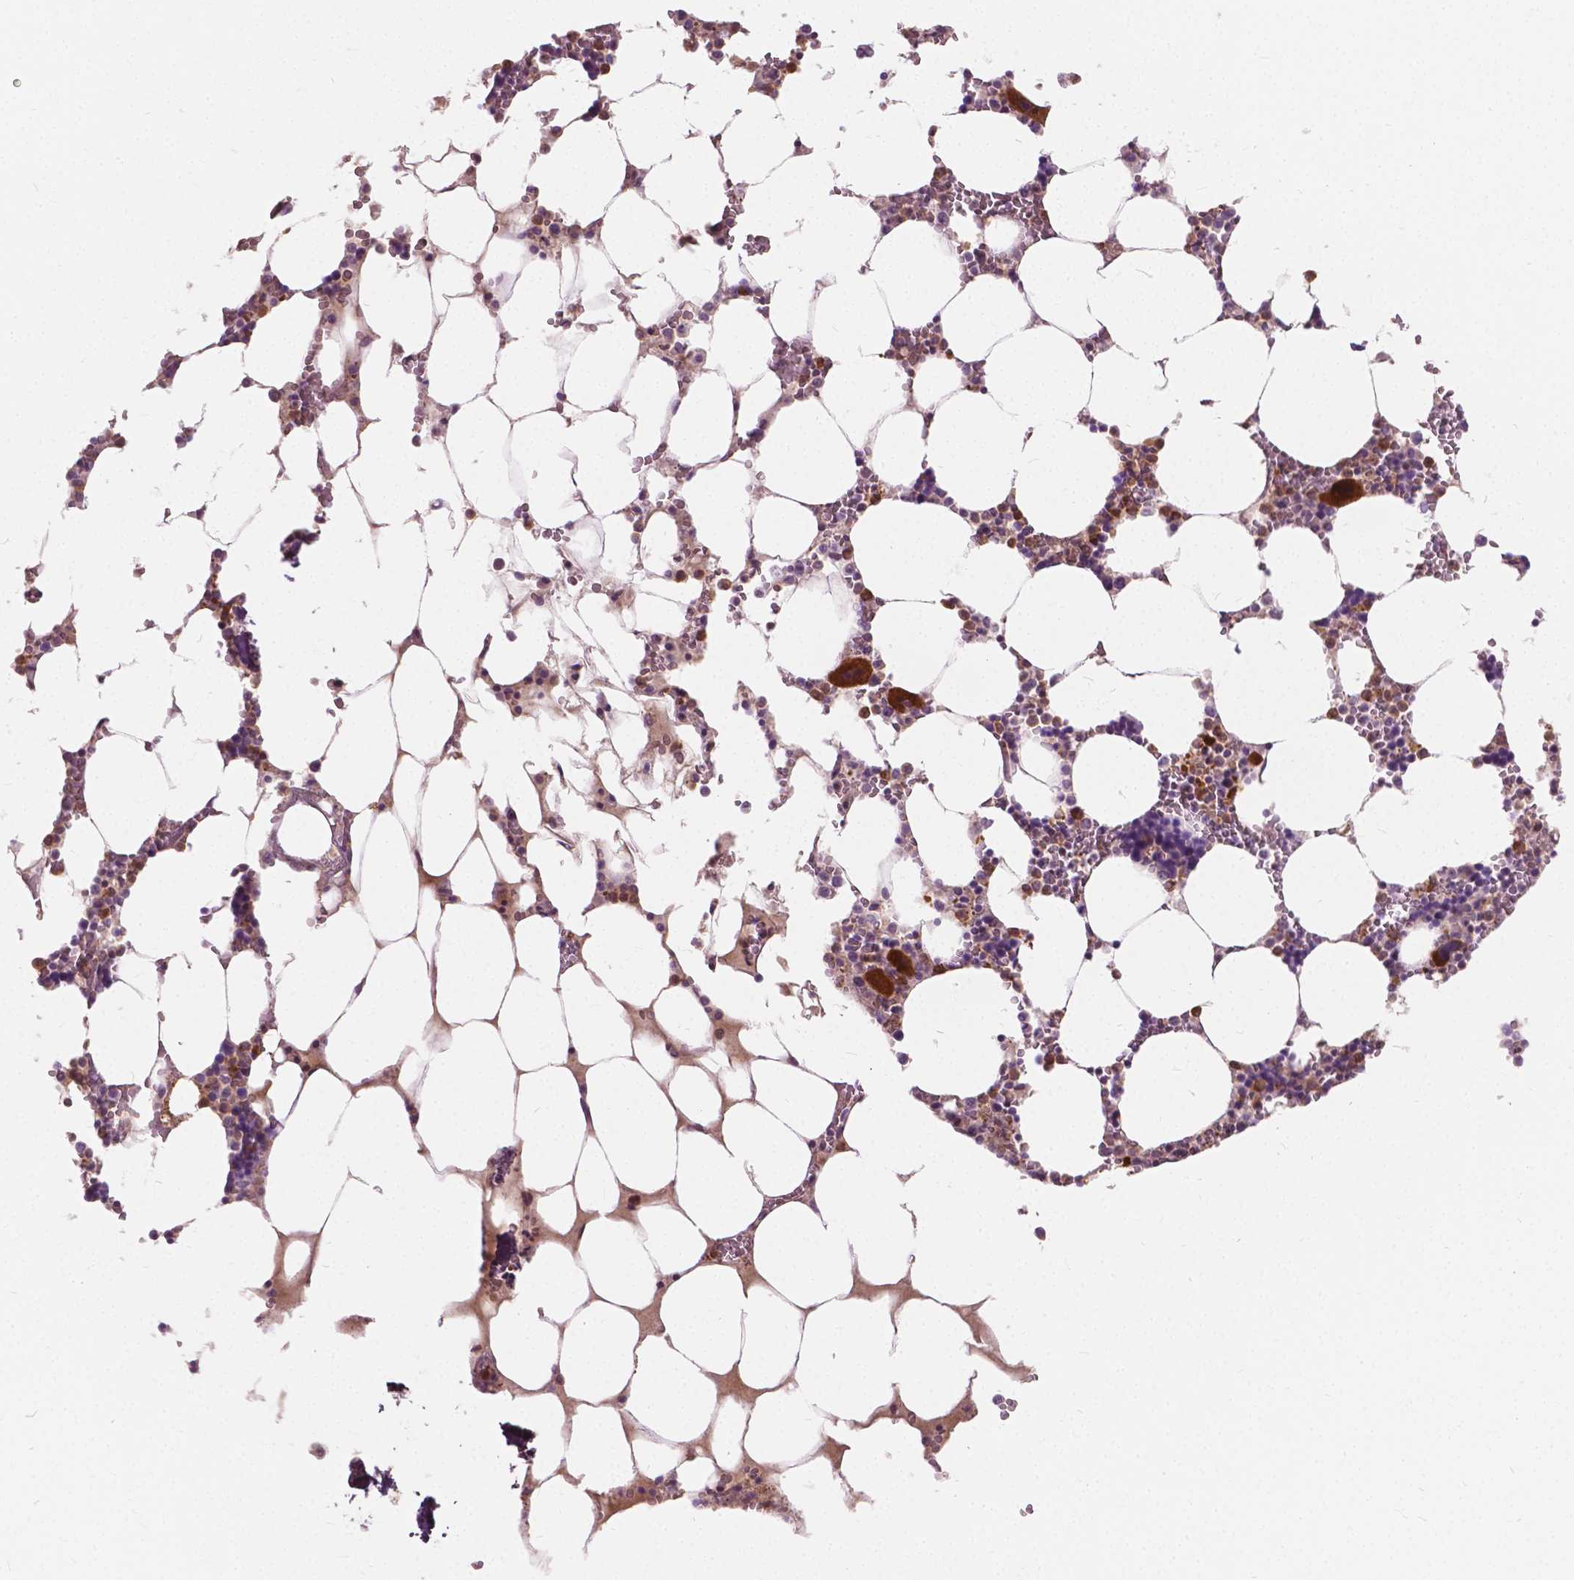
{"staining": {"intensity": "strong", "quantity": "25%-75%", "location": "cytoplasmic/membranous,nuclear"}, "tissue": "bone marrow", "cell_type": "Hematopoietic cells", "image_type": "normal", "snomed": [{"axis": "morphology", "description": "Normal tissue, NOS"}, {"axis": "topography", "description": "Bone marrow"}], "caption": "This micrograph shows immunohistochemistry staining of unremarkable human bone marrow, with high strong cytoplasmic/membranous,nuclear expression in approximately 25%-75% of hematopoietic cells.", "gene": "DLX6", "patient": {"sex": "male", "age": 64}}